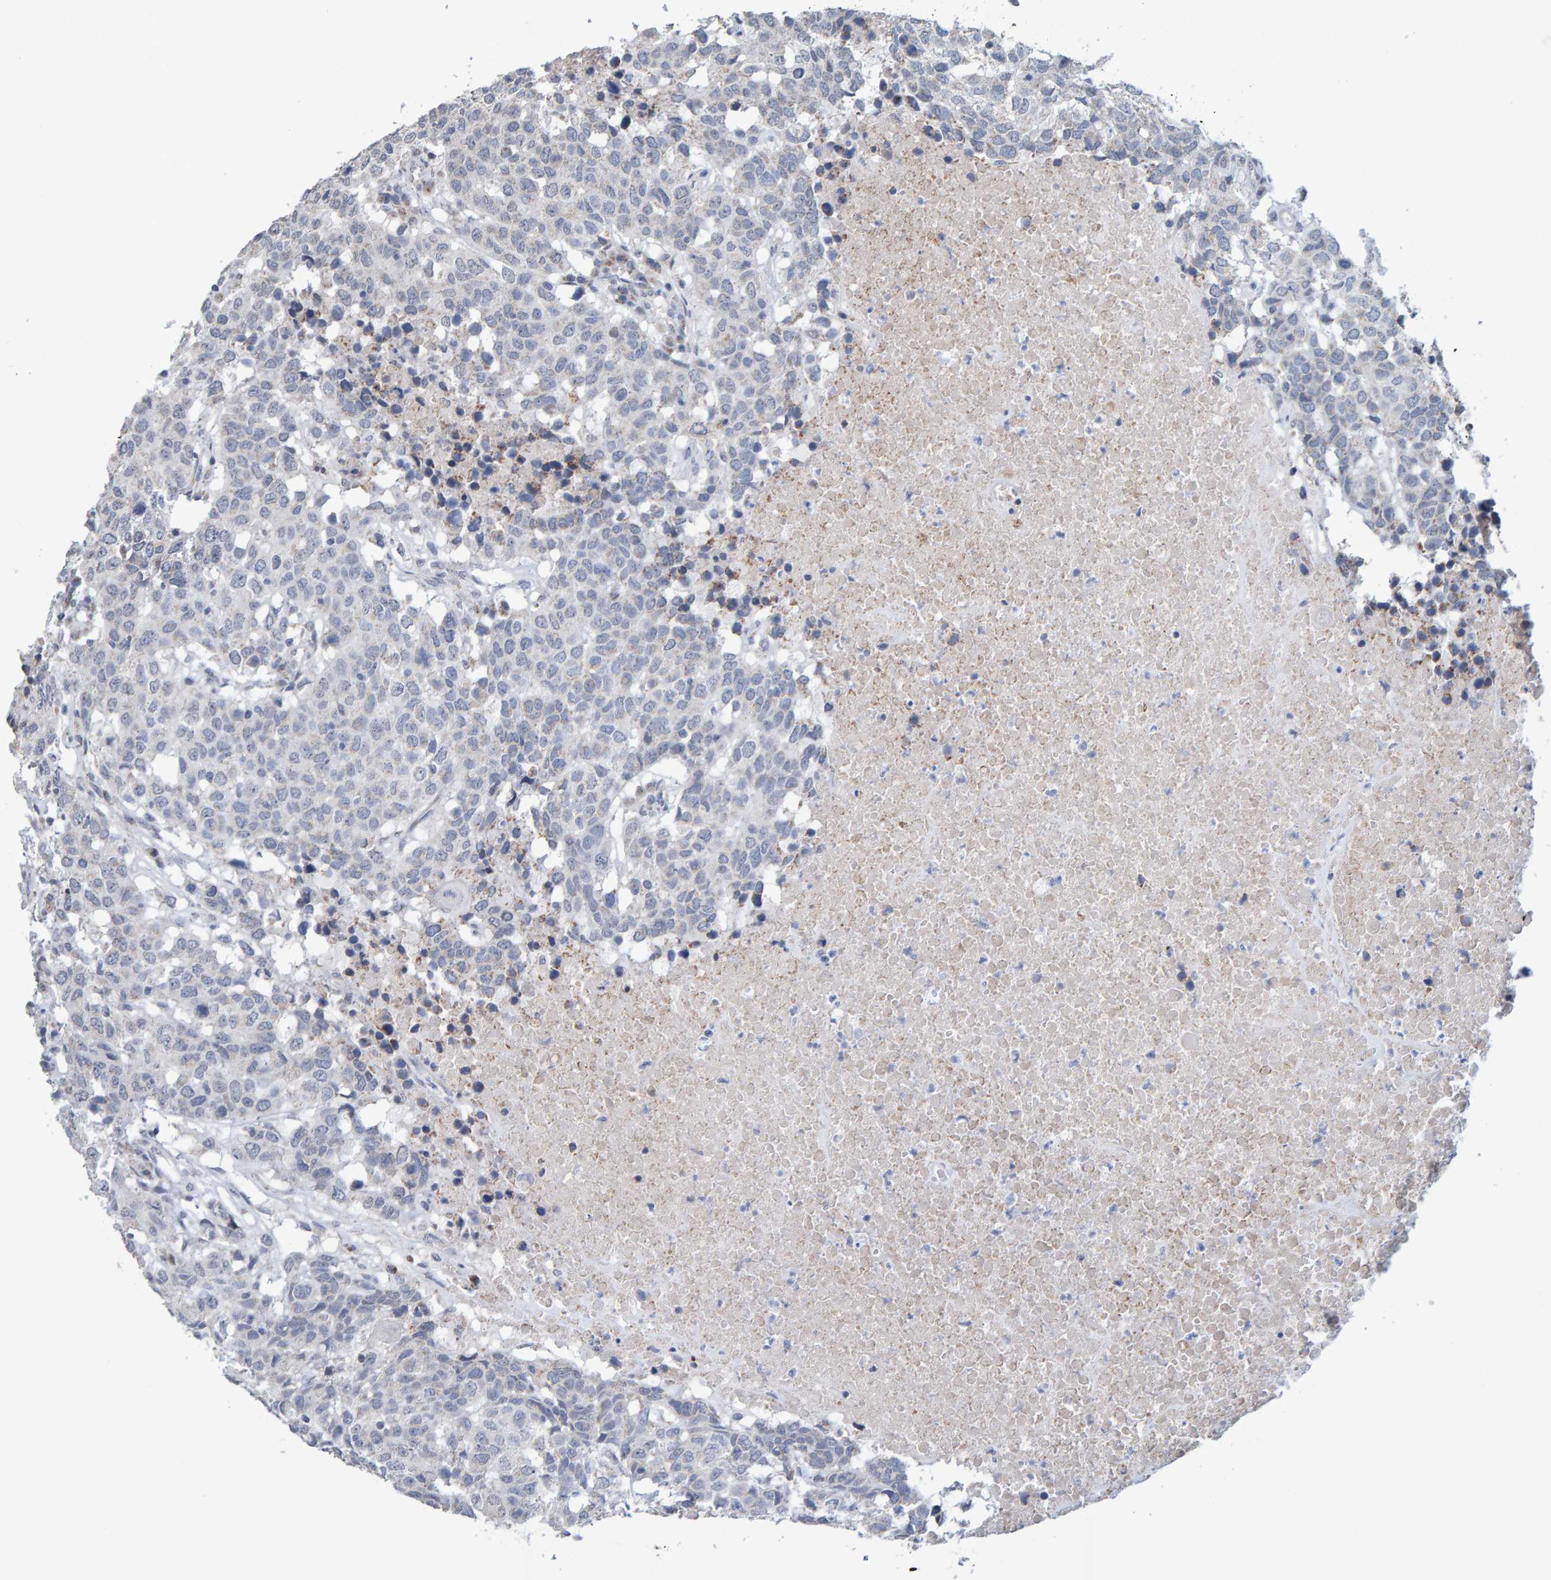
{"staining": {"intensity": "negative", "quantity": "none", "location": "none"}, "tissue": "head and neck cancer", "cell_type": "Tumor cells", "image_type": "cancer", "snomed": [{"axis": "morphology", "description": "Squamous cell carcinoma, NOS"}, {"axis": "topography", "description": "Head-Neck"}], "caption": "Squamous cell carcinoma (head and neck) stained for a protein using immunohistochemistry (IHC) demonstrates no positivity tumor cells.", "gene": "USP43", "patient": {"sex": "male", "age": 66}}